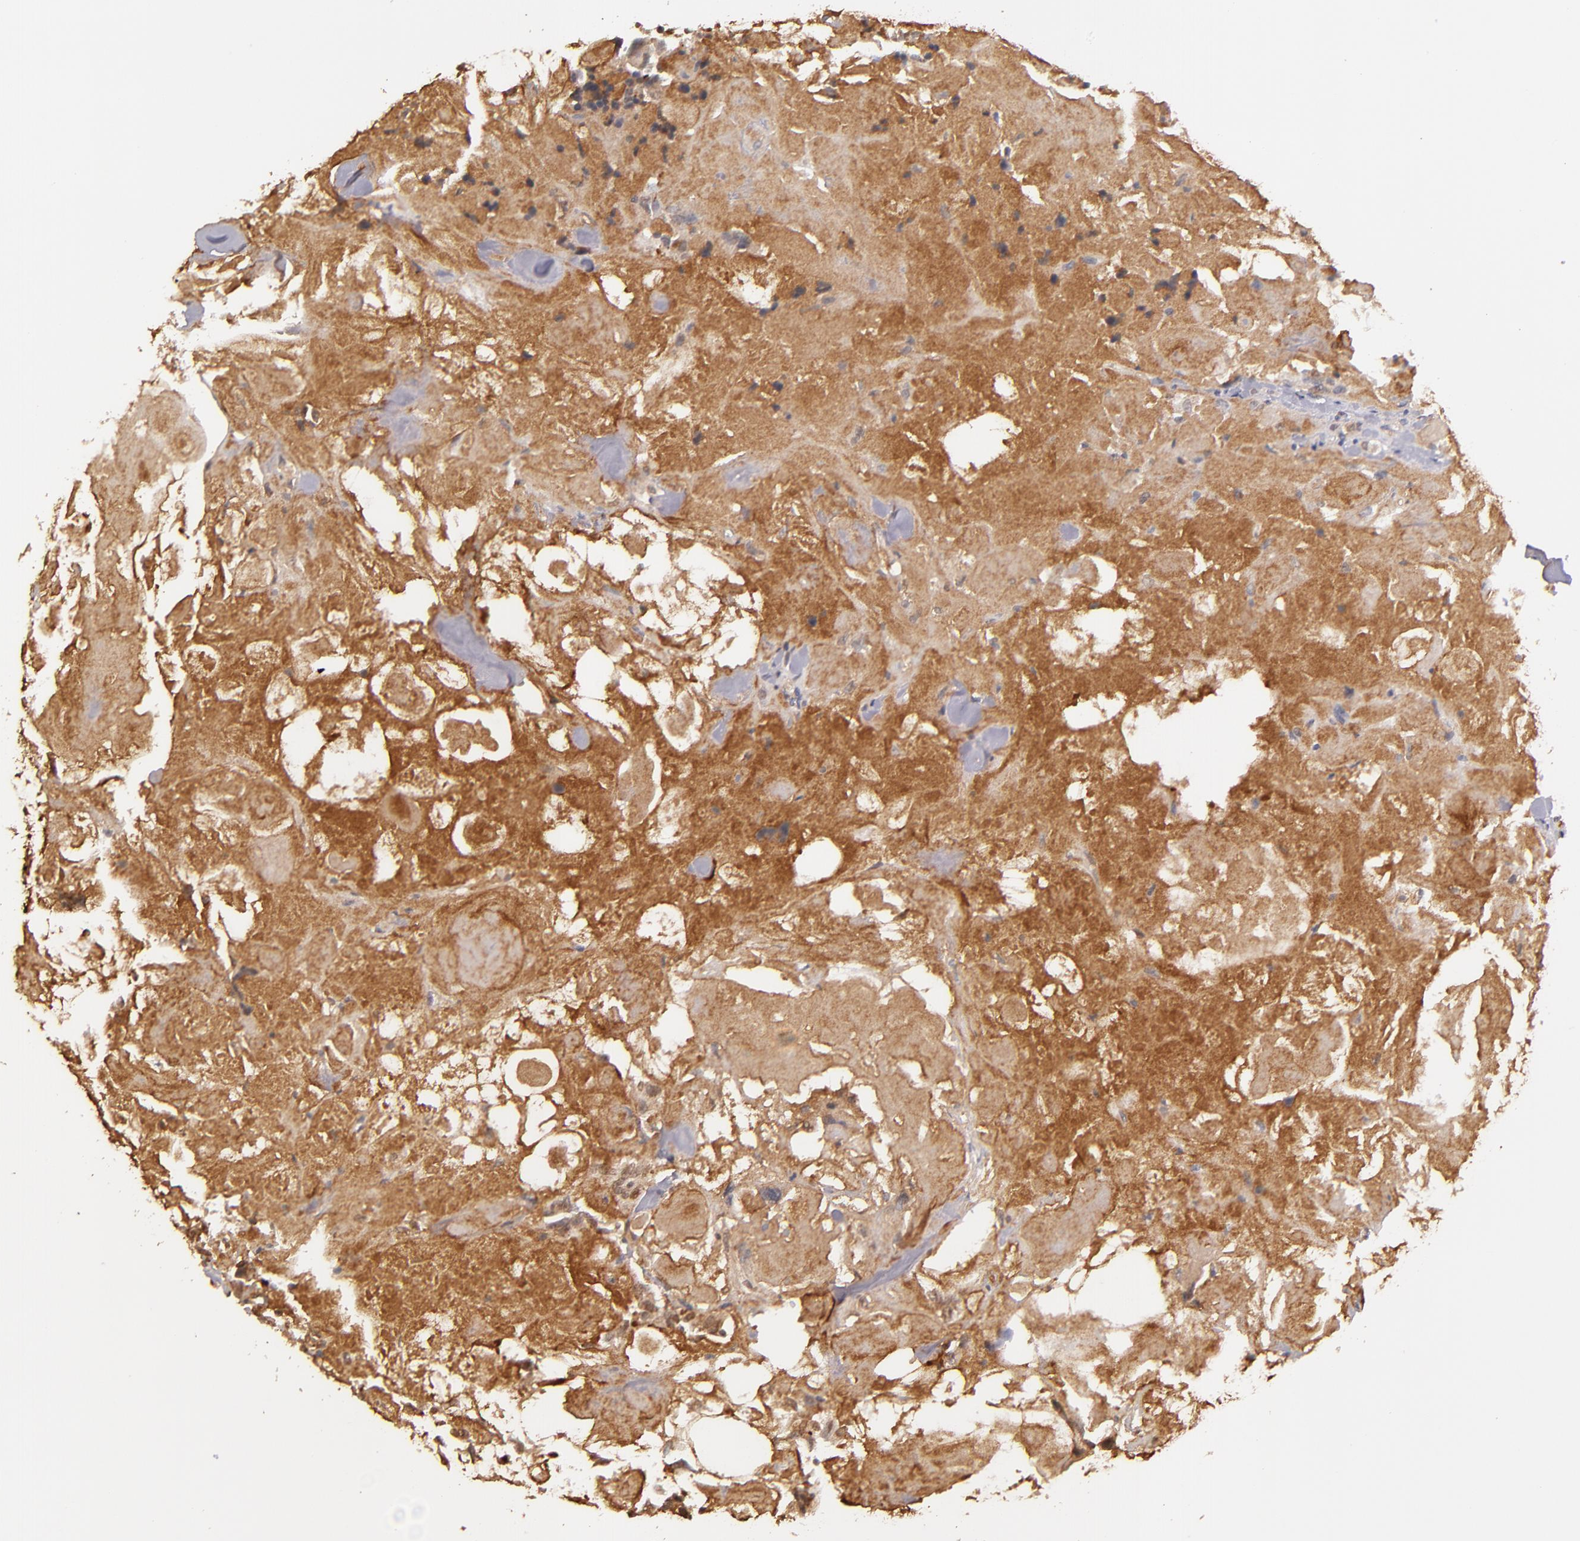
{"staining": {"intensity": "weak", "quantity": ">75%", "location": "cytoplasmic/membranous"}, "tissue": "thyroid cancer", "cell_type": "Tumor cells", "image_type": "cancer", "snomed": [{"axis": "morphology", "description": "Carcinoma, NOS"}, {"axis": "morphology", "description": "Carcinoid, malignant, NOS"}, {"axis": "topography", "description": "Thyroid gland"}], "caption": "Immunohistochemistry of thyroid cancer (malignant carcinoid) displays low levels of weak cytoplasmic/membranous expression in approximately >75% of tumor cells.", "gene": "SERPINC1", "patient": {"sex": "male", "age": 33}}